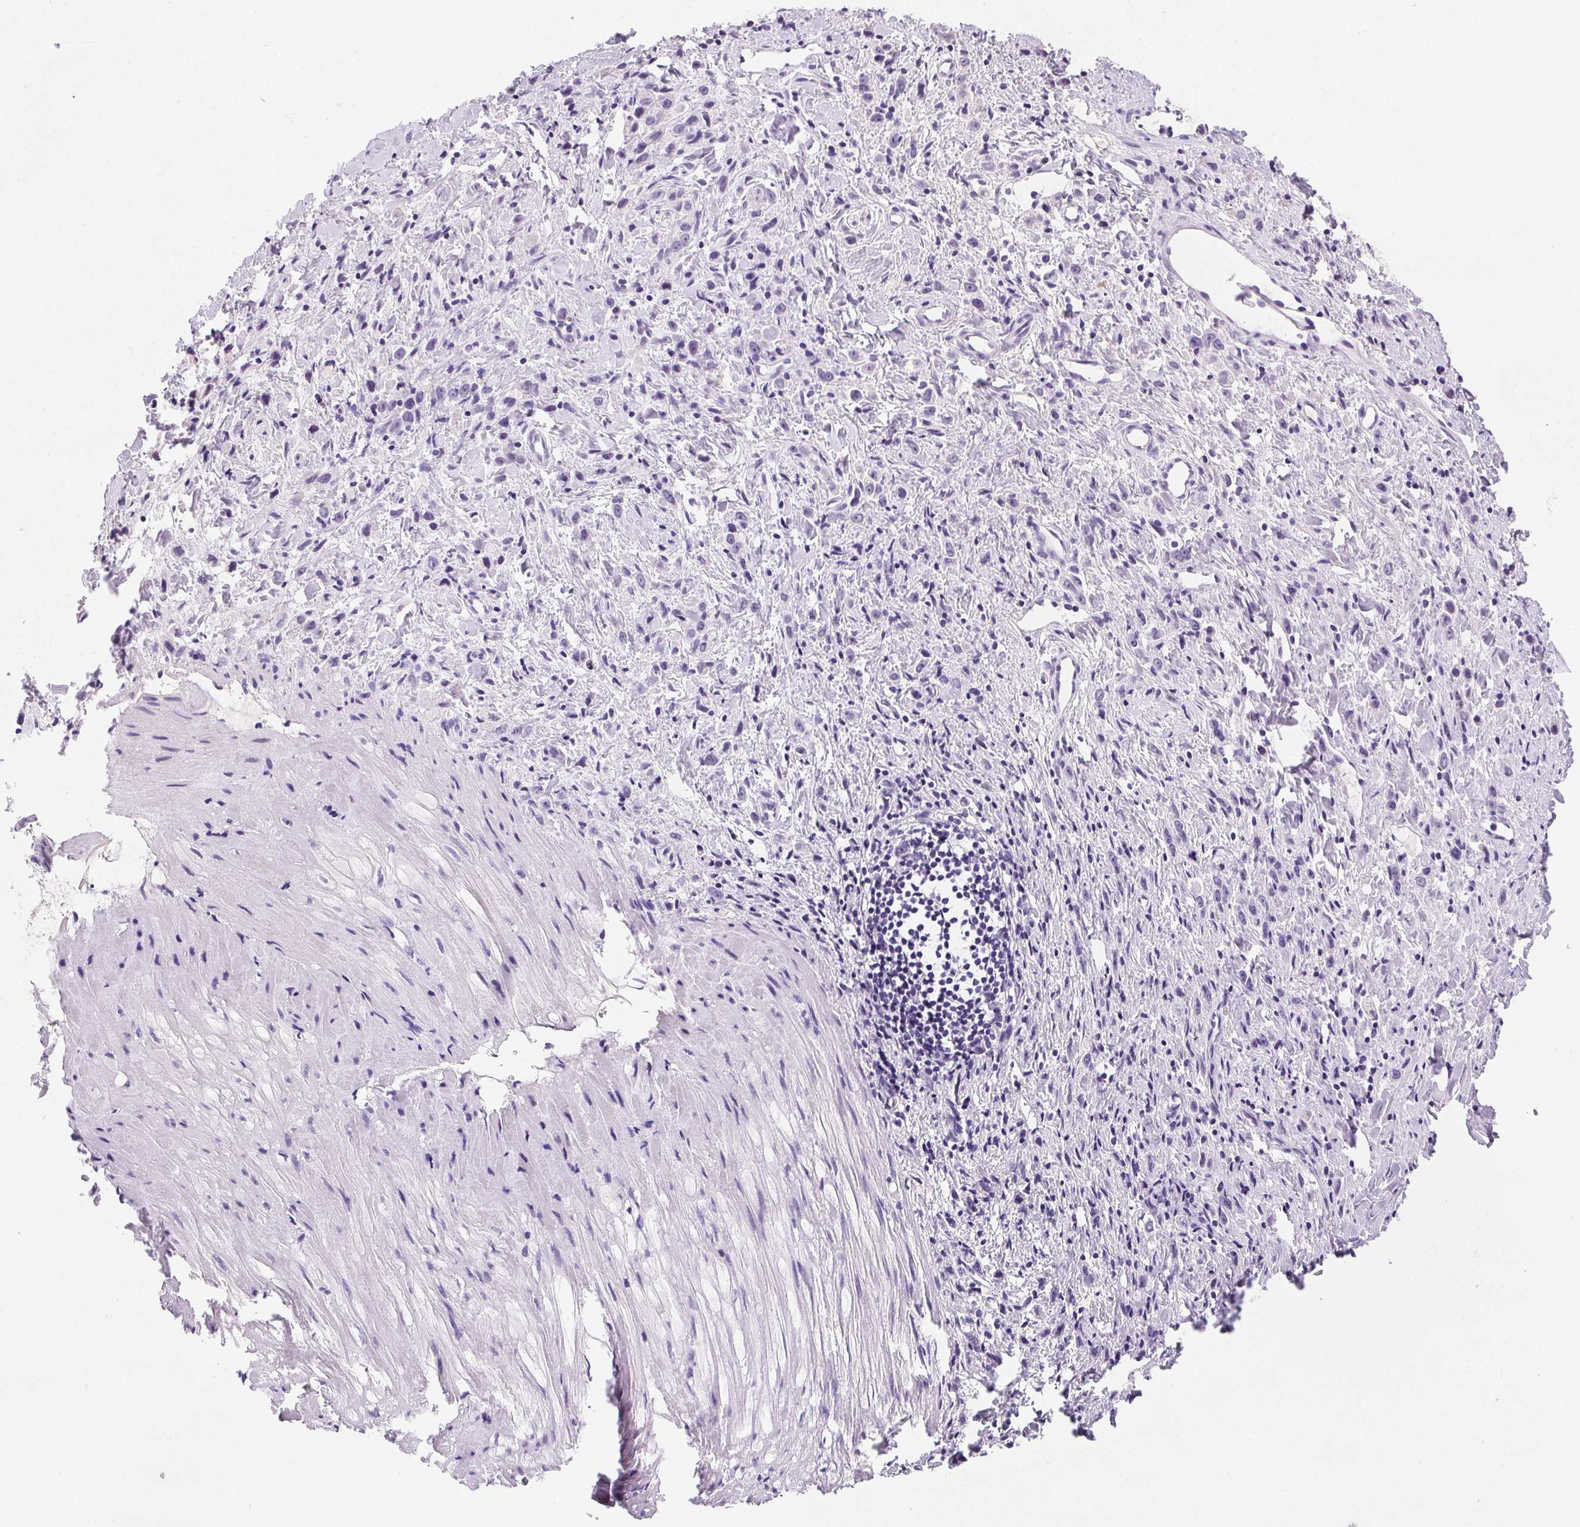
{"staining": {"intensity": "negative", "quantity": "none", "location": "none"}, "tissue": "stomach cancer", "cell_type": "Tumor cells", "image_type": "cancer", "snomed": [{"axis": "morphology", "description": "Adenocarcinoma, NOS"}, {"axis": "topography", "description": "Stomach"}], "caption": "Protein analysis of stomach cancer (adenocarcinoma) reveals no significant expression in tumor cells.", "gene": "SSTR4", "patient": {"sex": "male", "age": 47}}